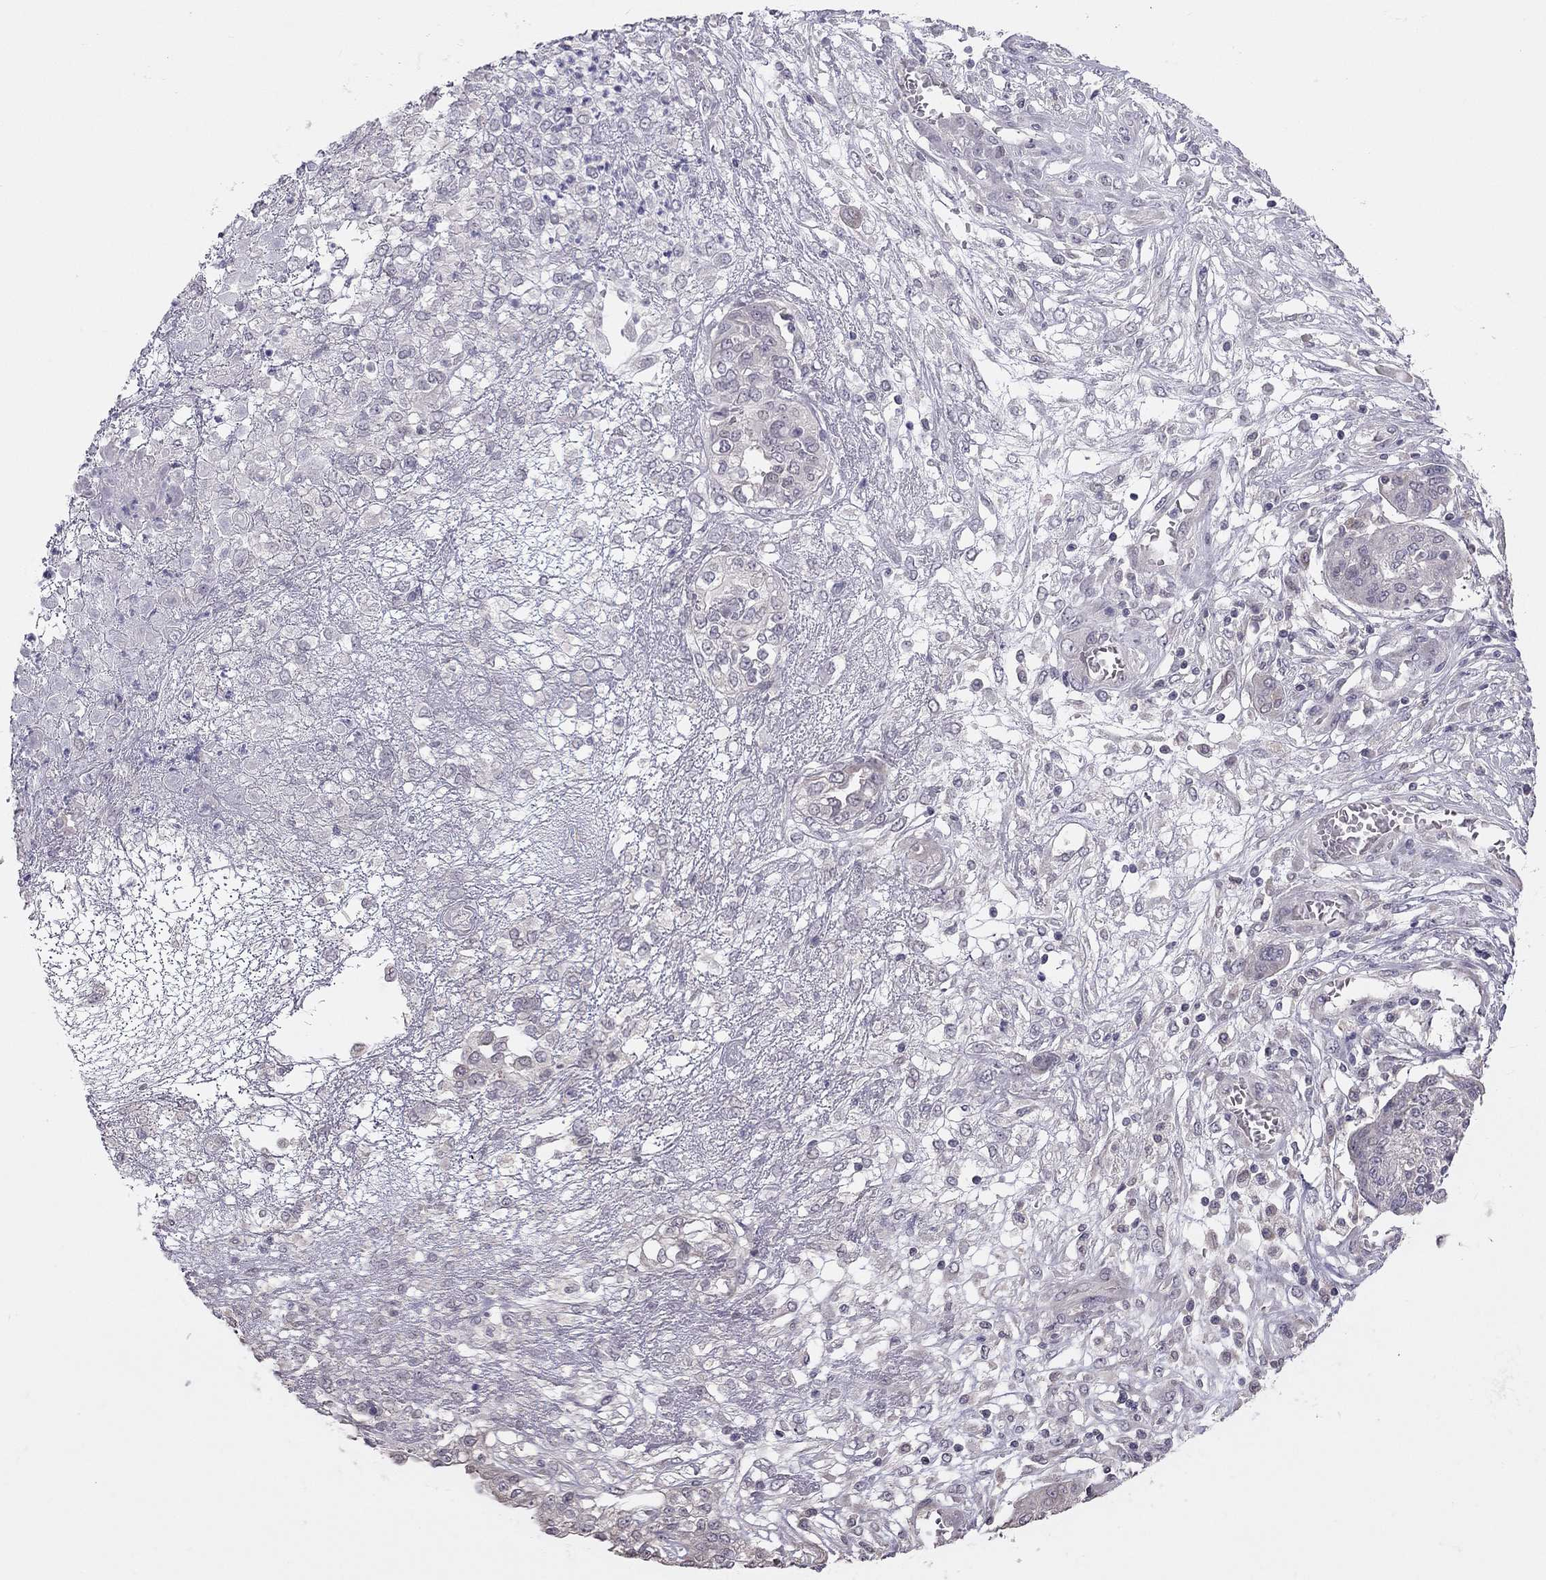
{"staining": {"intensity": "negative", "quantity": "none", "location": "none"}, "tissue": "ovarian cancer", "cell_type": "Tumor cells", "image_type": "cancer", "snomed": [{"axis": "morphology", "description": "Cystadenocarcinoma, serous, NOS"}, {"axis": "topography", "description": "Ovary"}], "caption": "A histopathology image of ovarian serous cystadenocarcinoma stained for a protein demonstrates no brown staining in tumor cells.", "gene": "HSF2BP", "patient": {"sex": "female", "age": 67}}